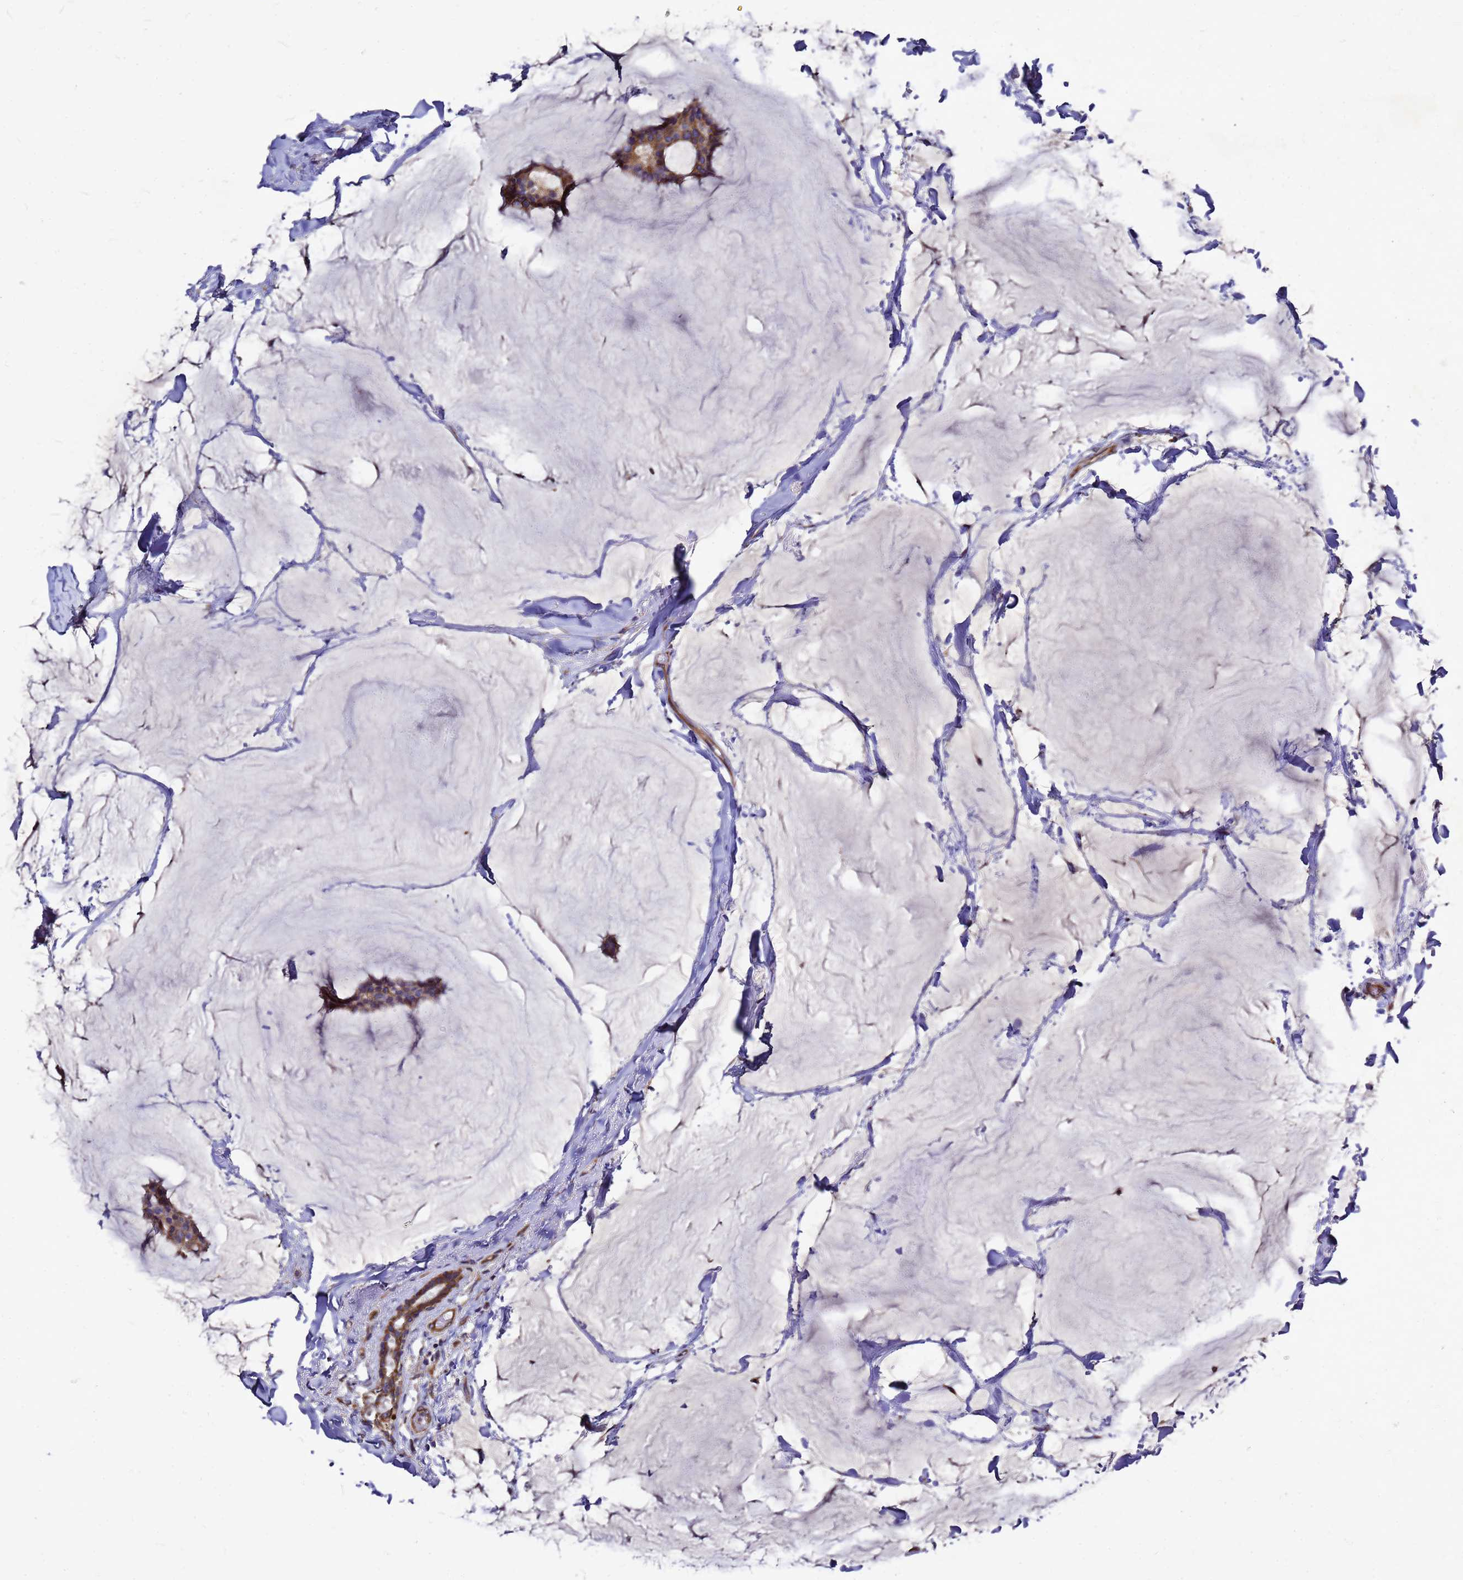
{"staining": {"intensity": "moderate", "quantity": ">75%", "location": "cytoplasmic/membranous"}, "tissue": "breast cancer", "cell_type": "Tumor cells", "image_type": "cancer", "snomed": [{"axis": "morphology", "description": "Duct carcinoma"}, {"axis": "topography", "description": "Breast"}], "caption": "IHC histopathology image of breast cancer (intraductal carcinoma) stained for a protein (brown), which demonstrates medium levels of moderate cytoplasmic/membranous positivity in approximately >75% of tumor cells.", "gene": "FBXW5", "patient": {"sex": "female", "age": 93}}